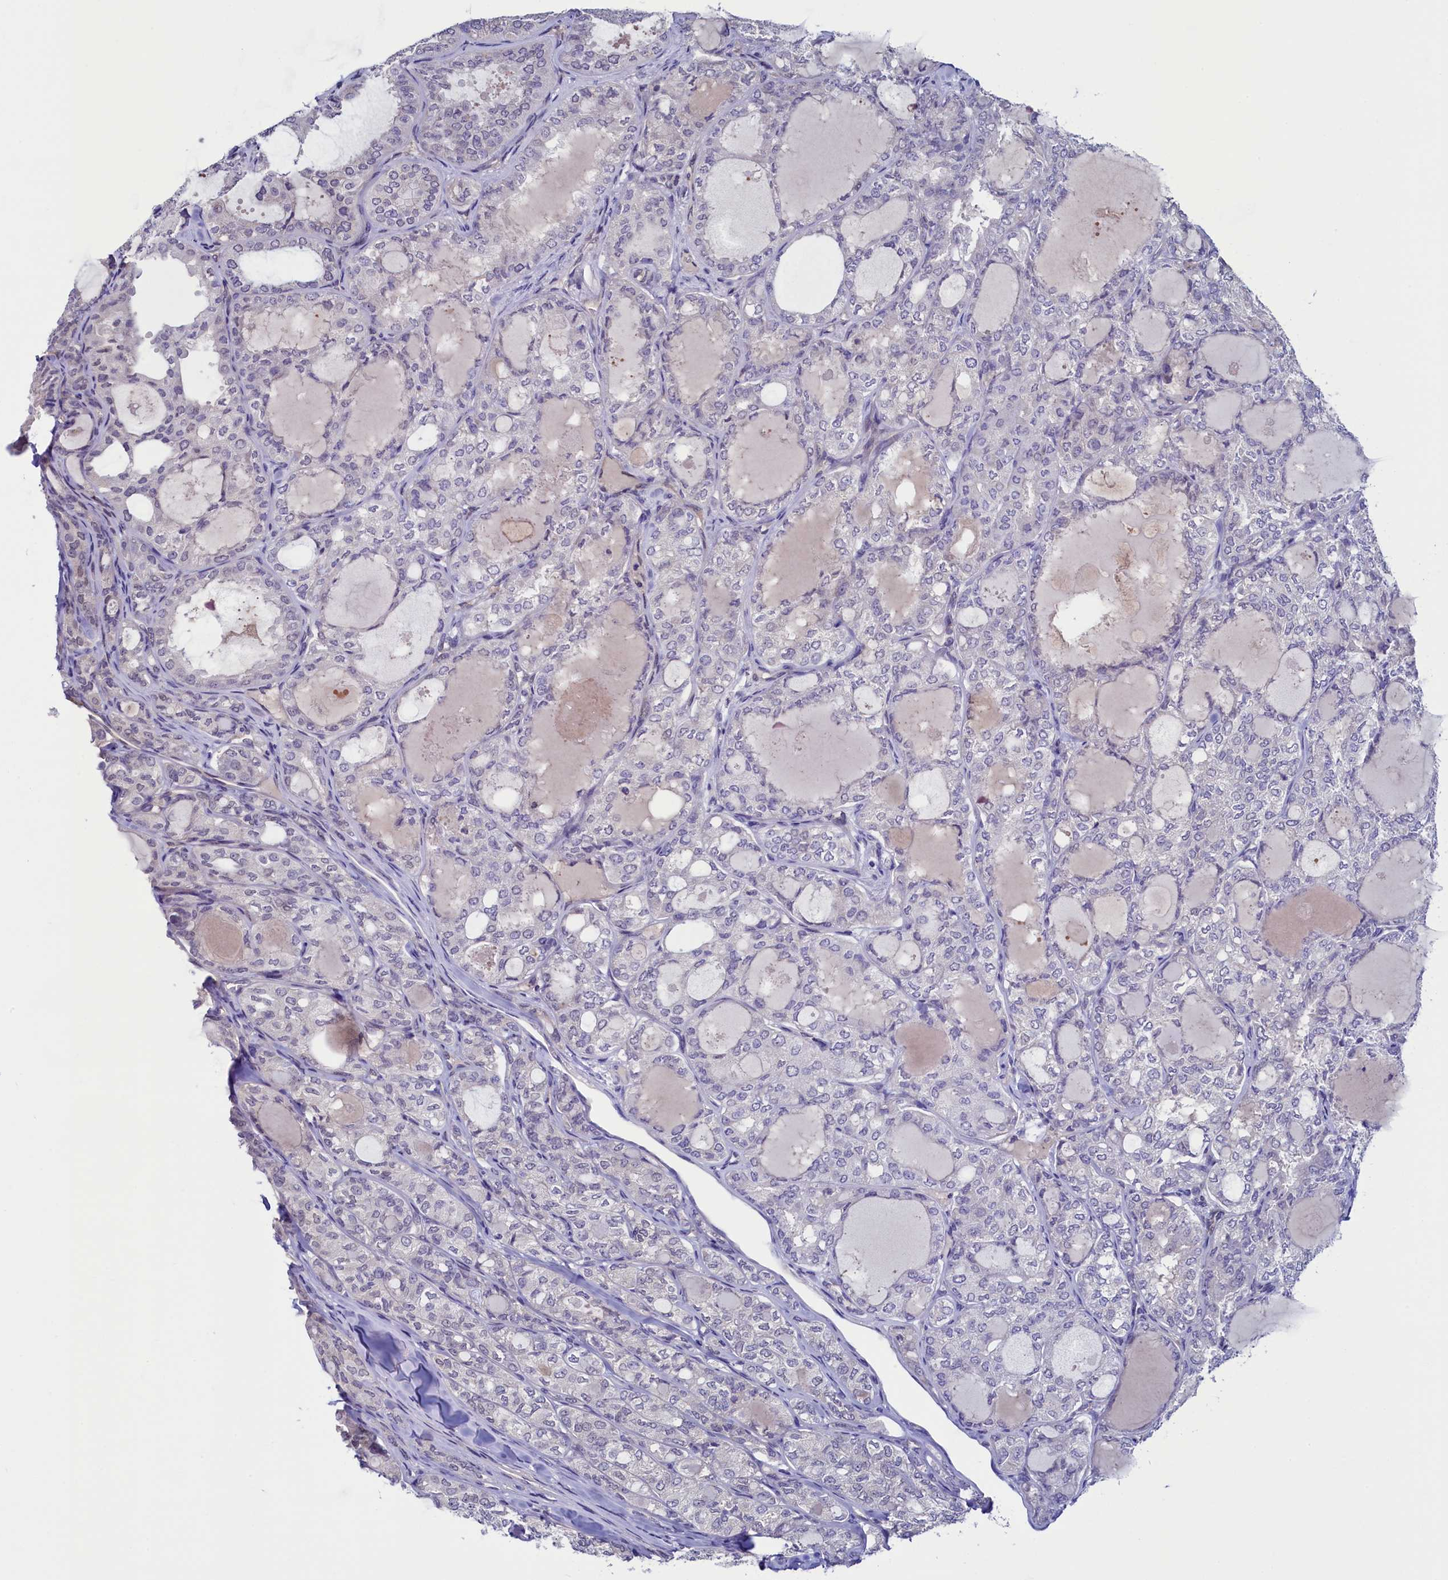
{"staining": {"intensity": "weak", "quantity": "<25%", "location": "nuclear"}, "tissue": "thyroid cancer", "cell_type": "Tumor cells", "image_type": "cancer", "snomed": [{"axis": "morphology", "description": "Follicular adenoma carcinoma, NOS"}, {"axis": "topography", "description": "Thyroid gland"}], "caption": "IHC of thyroid cancer (follicular adenoma carcinoma) shows no expression in tumor cells. (Immunohistochemistry (ihc), brightfield microscopy, high magnification).", "gene": "FLYWCH2", "patient": {"sex": "male", "age": 75}}